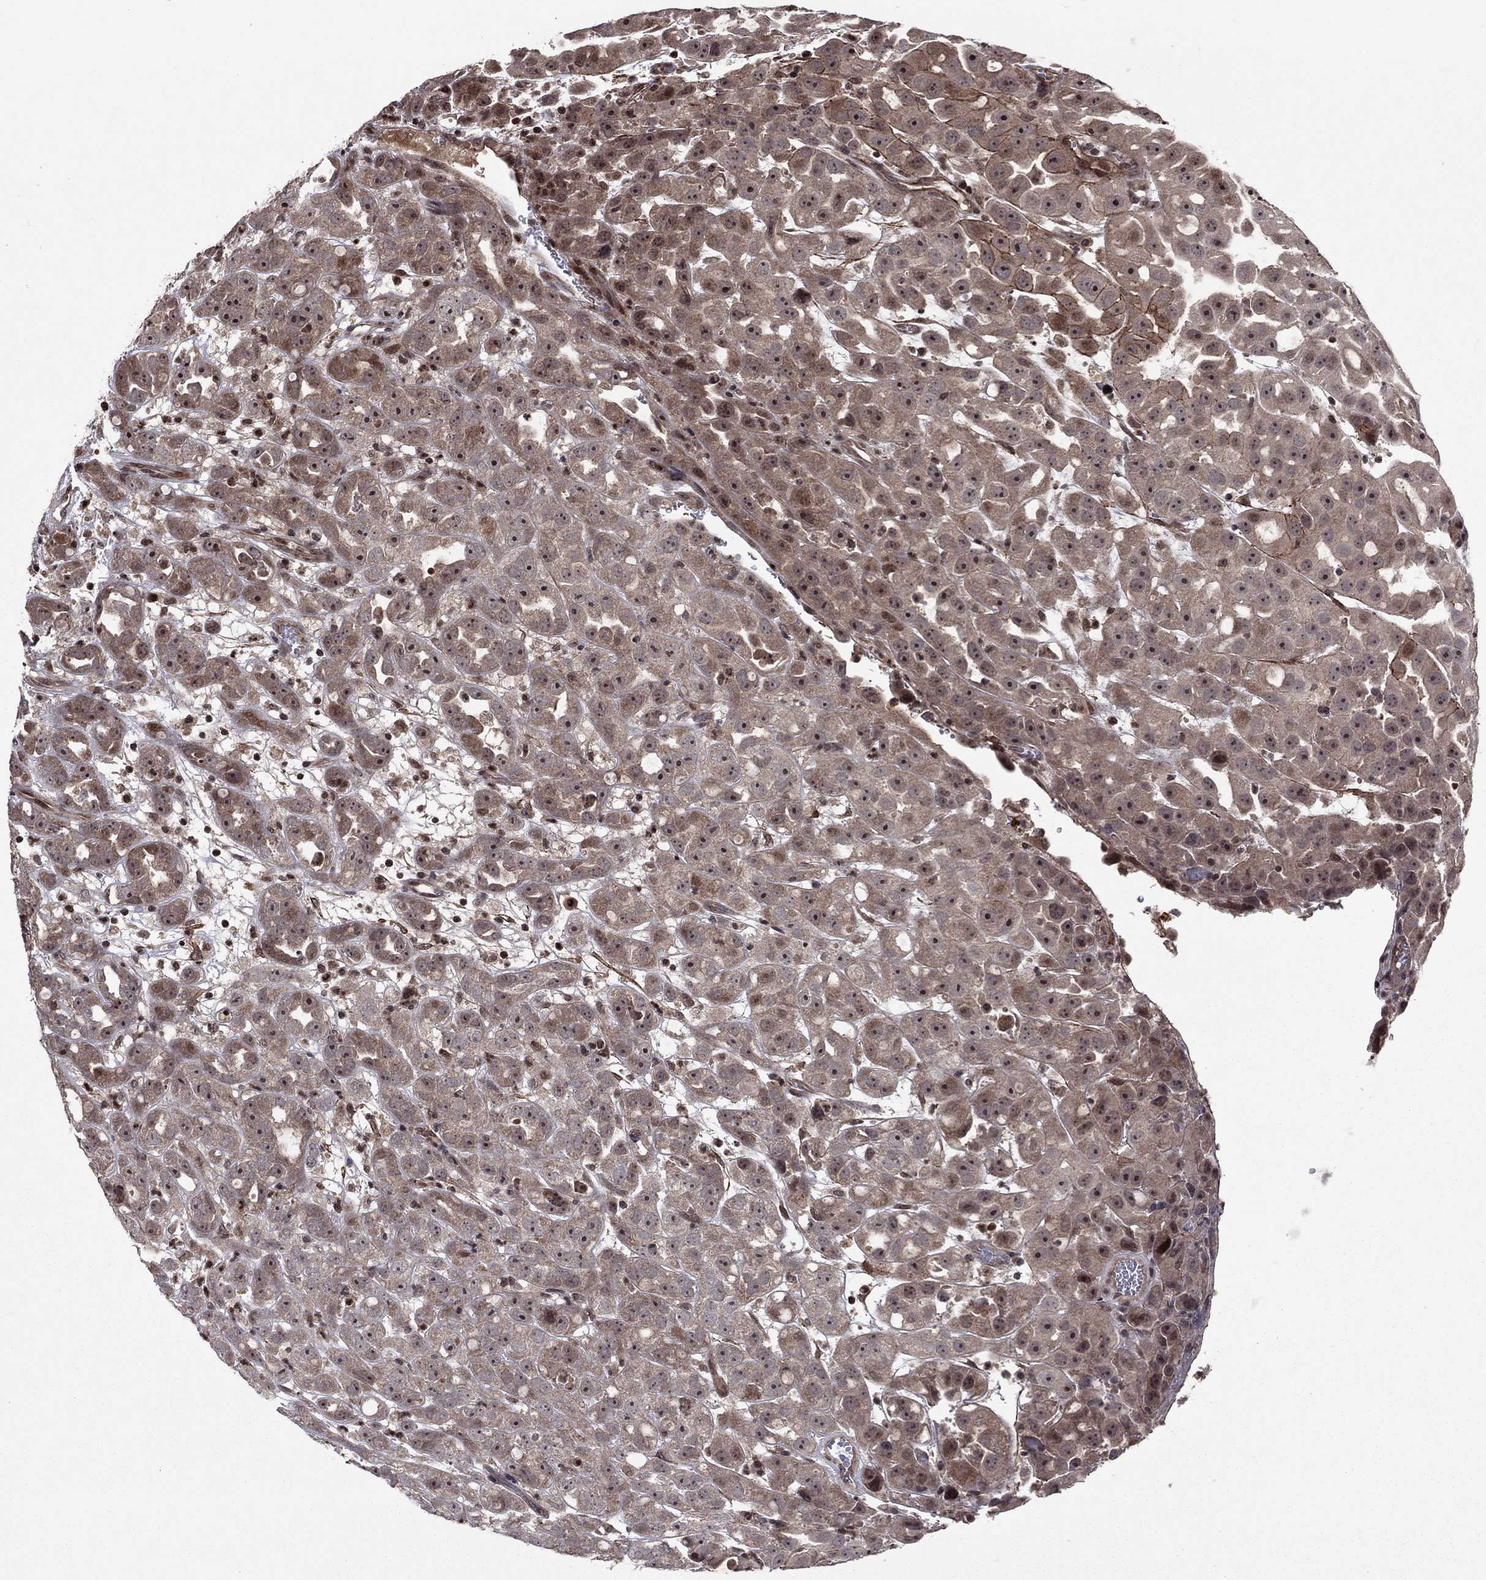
{"staining": {"intensity": "moderate", "quantity": "25%-75%", "location": "cytoplasmic/membranous,nuclear"}, "tissue": "urothelial cancer", "cell_type": "Tumor cells", "image_type": "cancer", "snomed": [{"axis": "morphology", "description": "Urothelial carcinoma, High grade"}, {"axis": "topography", "description": "Urinary bladder"}], "caption": "High-magnification brightfield microscopy of urothelial cancer stained with DAB (brown) and counterstained with hematoxylin (blue). tumor cells exhibit moderate cytoplasmic/membranous and nuclear positivity is present in about25%-75% of cells.", "gene": "SORBS1", "patient": {"sex": "female", "age": 41}}